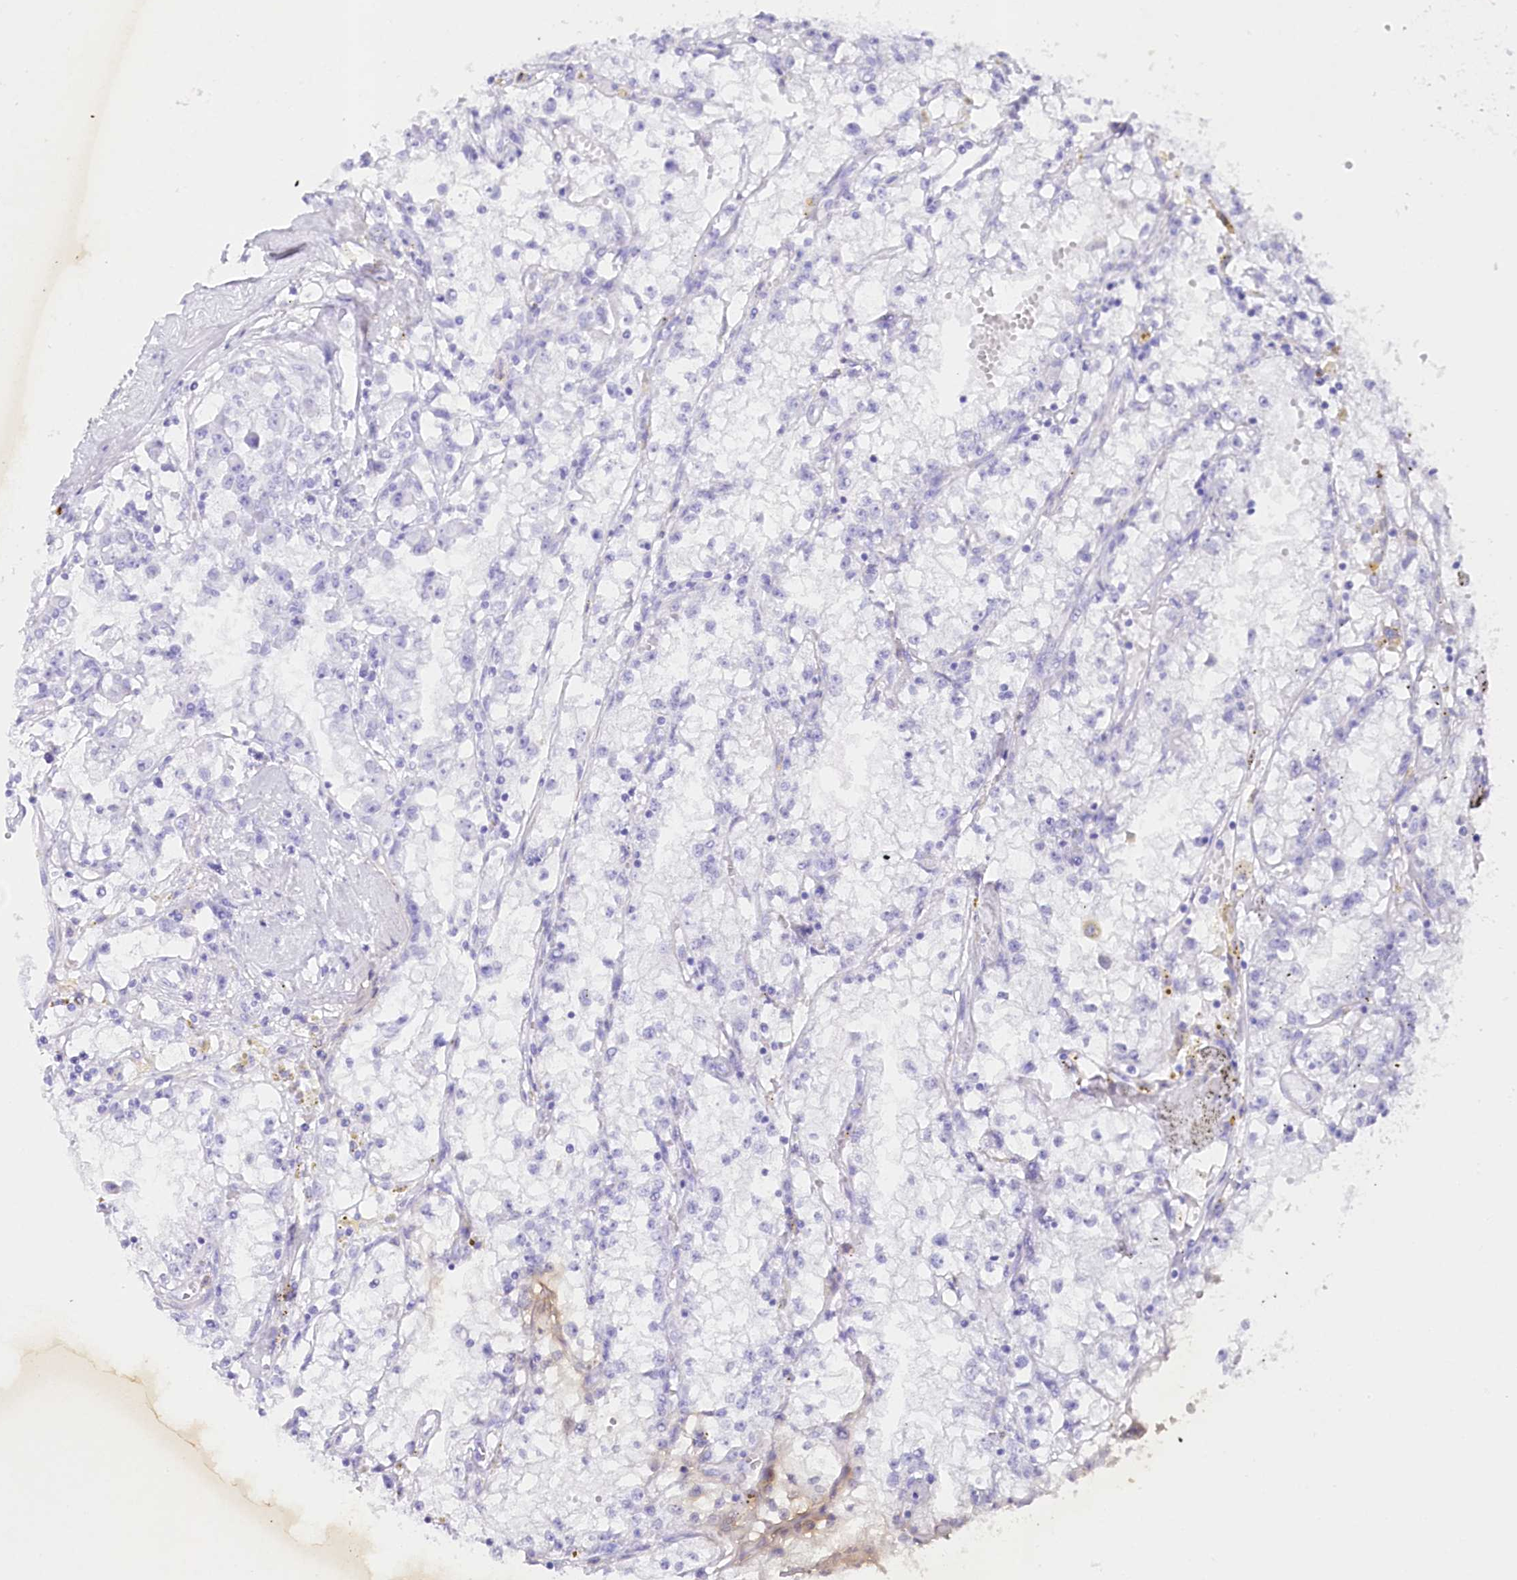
{"staining": {"intensity": "negative", "quantity": "none", "location": "none"}, "tissue": "renal cancer", "cell_type": "Tumor cells", "image_type": "cancer", "snomed": [{"axis": "morphology", "description": "Adenocarcinoma, NOS"}, {"axis": "topography", "description": "Kidney"}], "caption": "High power microscopy photomicrograph of an IHC photomicrograph of renal cancer, revealing no significant expression in tumor cells.", "gene": "CSN3", "patient": {"sex": "male", "age": 56}}